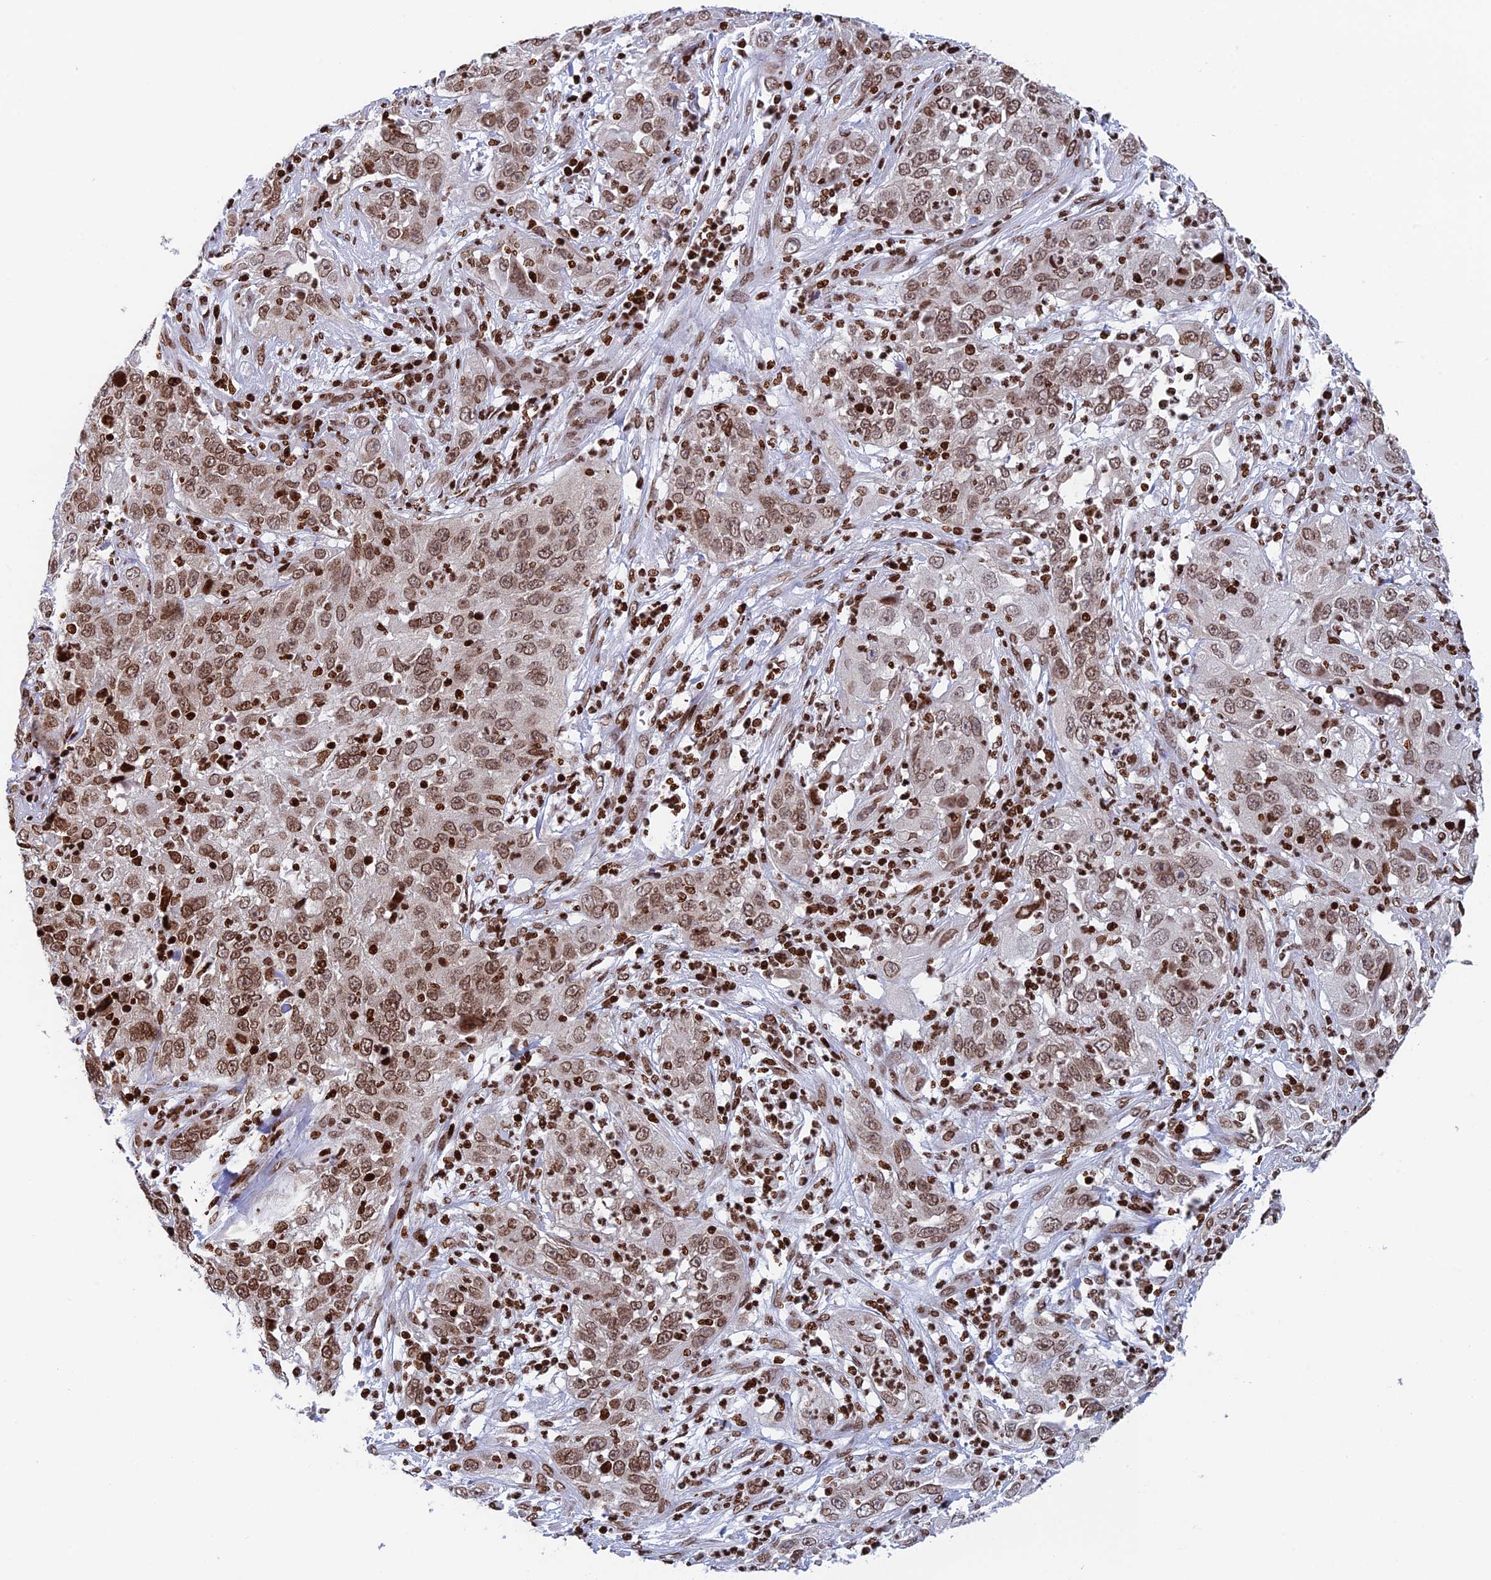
{"staining": {"intensity": "moderate", "quantity": ">75%", "location": "nuclear"}, "tissue": "cervical cancer", "cell_type": "Tumor cells", "image_type": "cancer", "snomed": [{"axis": "morphology", "description": "Squamous cell carcinoma, NOS"}, {"axis": "topography", "description": "Cervix"}], "caption": "Human squamous cell carcinoma (cervical) stained with a protein marker reveals moderate staining in tumor cells.", "gene": "RPAP1", "patient": {"sex": "female", "age": 32}}